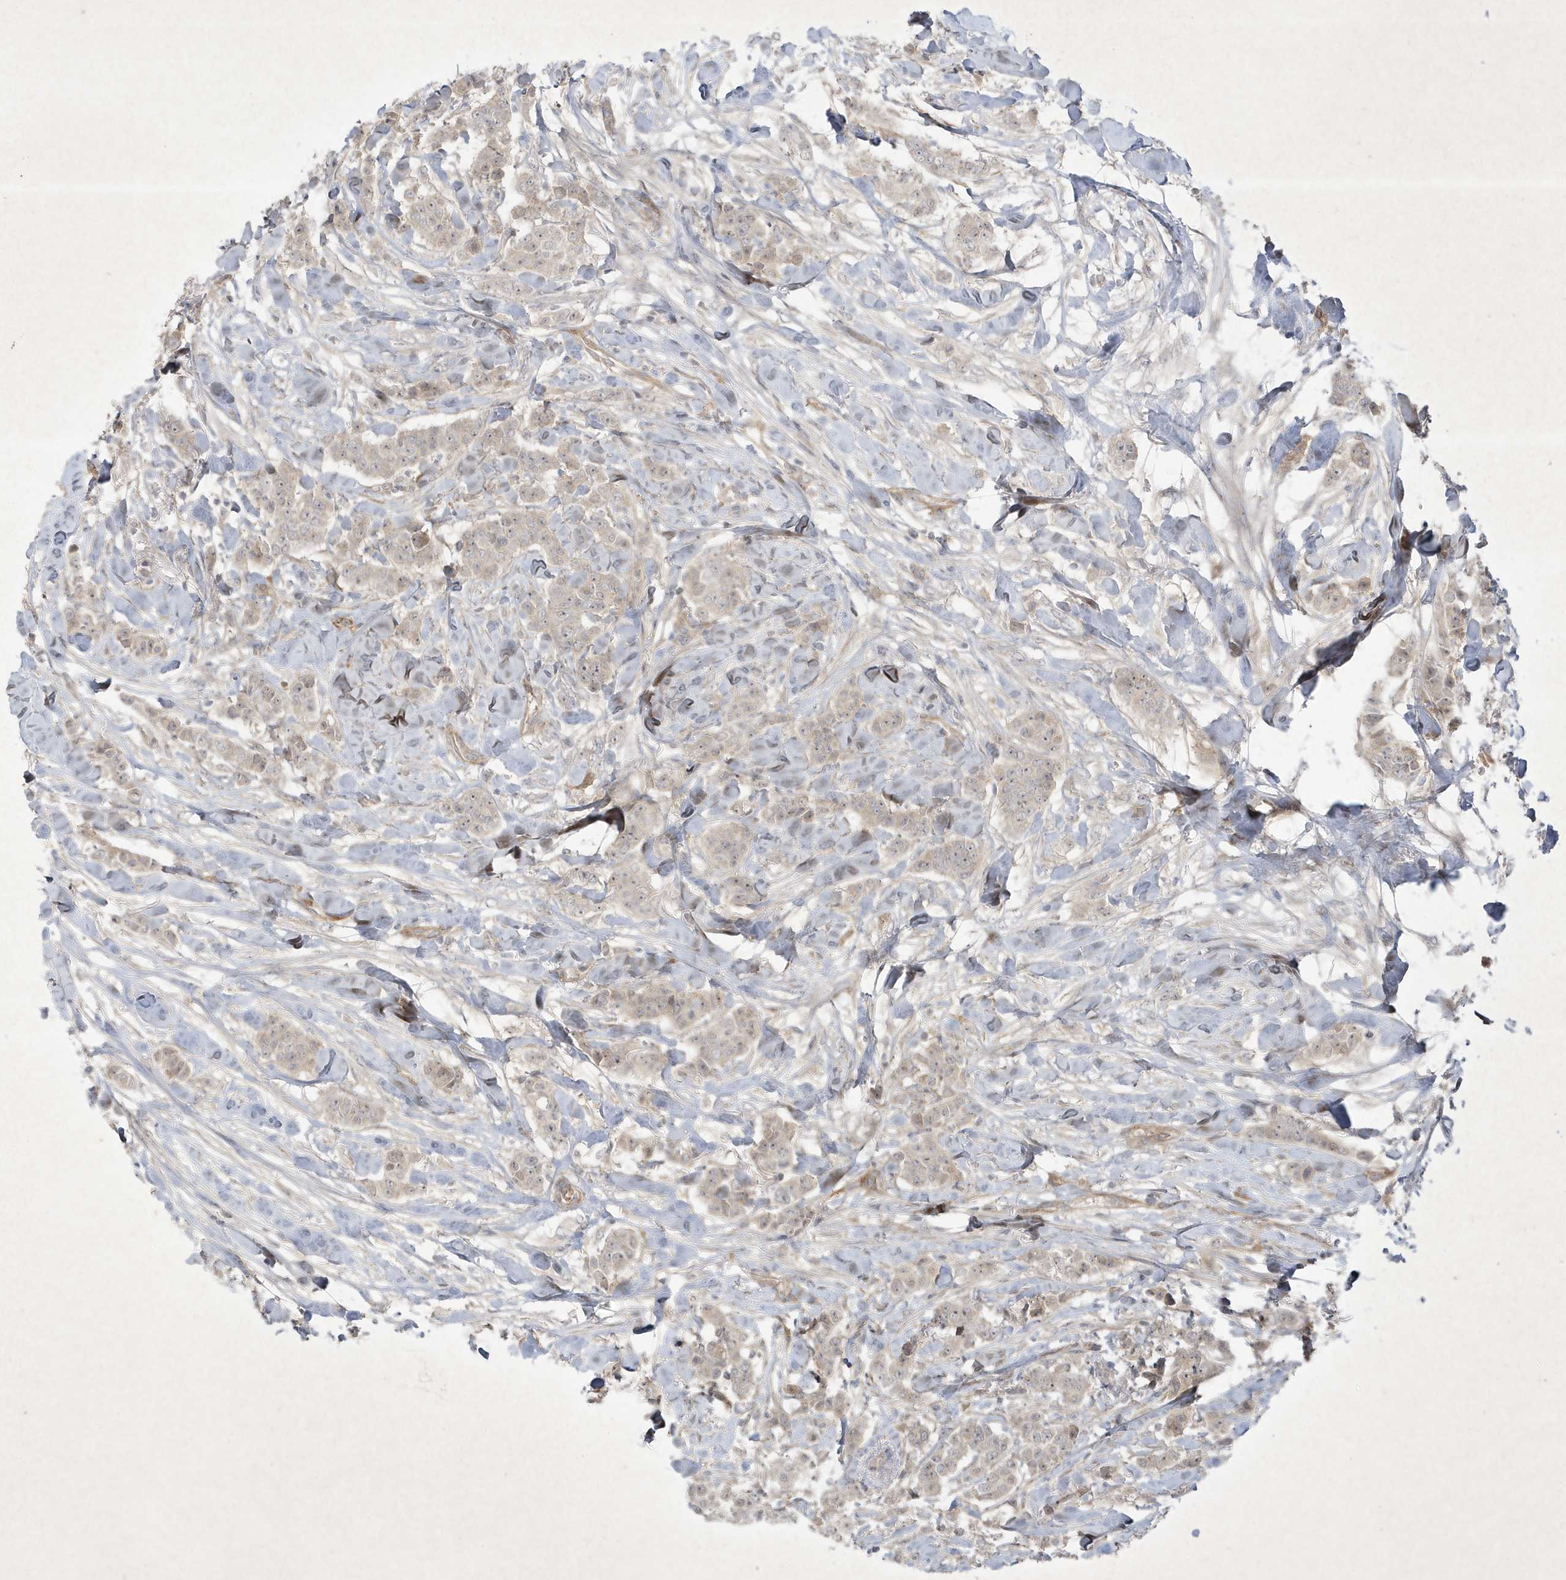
{"staining": {"intensity": "weak", "quantity": "<25%", "location": "cytoplasmic/membranous"}, "tissue": "breast cancer", "cell_type": "Tumor cells", "image_type": "cancer", "snomed": [{"axis": "morphology", "description": "Duct carcinoma"}, {"axis": "topography", "description": "Breast"}], "caption": "The IHC histopathology image has no significant expression in tumor cells of breast cancer (intraductal carcinoma) tissue.", "gene": "FAM83C", "patient": {"sex": "female", "age": 40}}